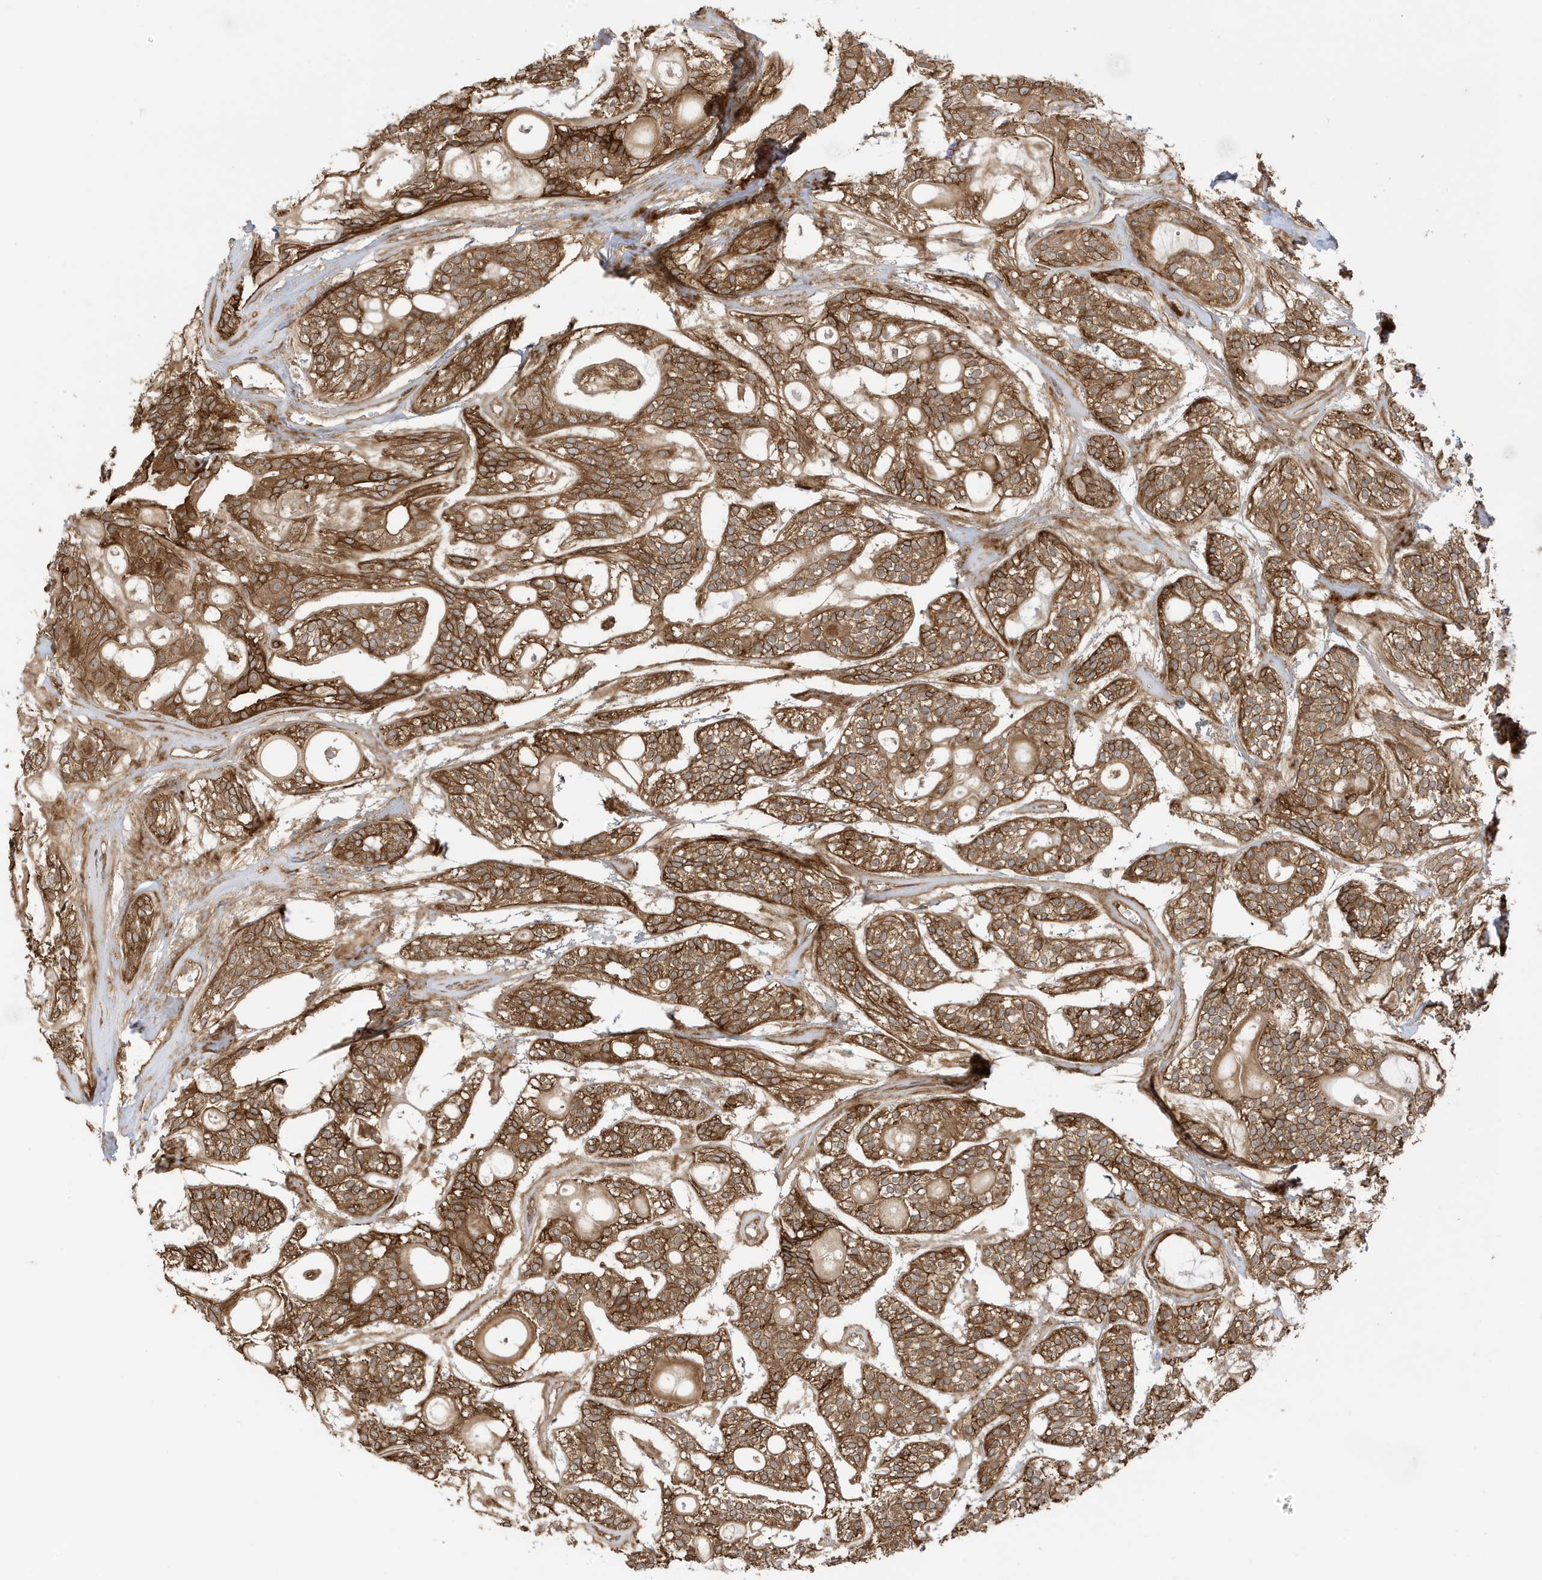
{"staining": {"intensity": "moderate", "quantity": ">75%", "location": "cytoplasmic/membranous"}, "tissue": "head and neck cancer", "cell_type": "Tumor cells", "image_type": "cancer", "snomed": [{"axis": "morphology", "description": "Adenocarcinoma, NOS"}, {"axis": "topography", "description": "Head-Neck"}], "caption": "Head and neck adenocarcinoma tissue demonstrates moderate cytoplasmic/membranous expression in approximately >75% of tumor cells, visualized by immunohistochemistry. Using DAB (brown) and hematoxylin (blue) stains, captured at high magnification using brightfield microscopy.", "gene": "CDC42EP3", "patient": {"sex": "male", "age": 66}}